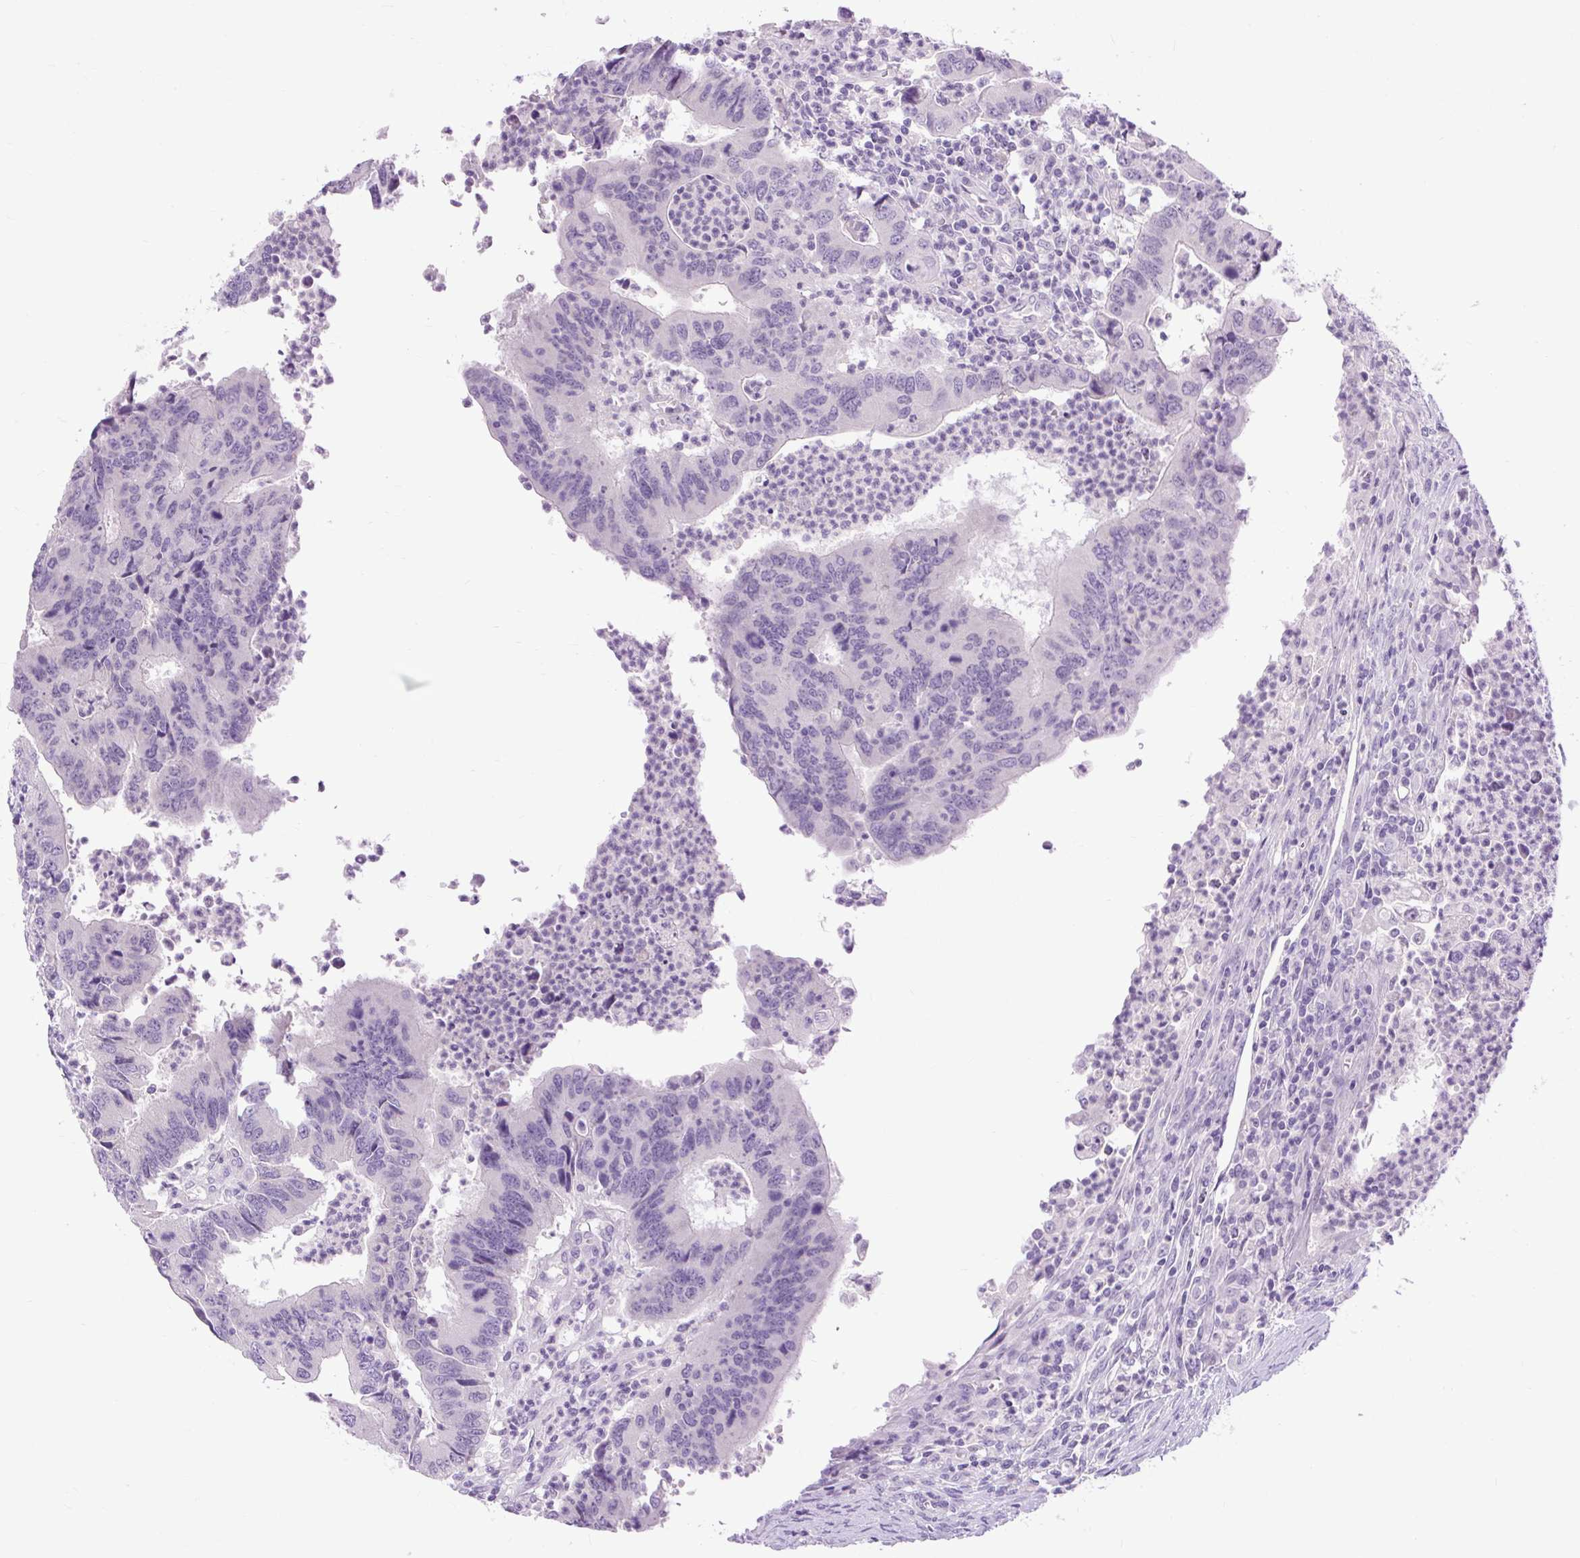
{"staining": {"intensity": "negative", "quantity": "none", "location": "none"}, "tissue": "colorectal cancer", "cell_type": "Tumor cells", "image_type": "cancer", "snomed": [{"axis": "morphology", "description": "Adenocarcinoma, NOS"}, {"axis": "topography", "description": "Colon"}], "caption": "Colorectal cancer stained for a protein using IHC shows no staining tumor cells.", "gene": "FABP7", "patient": {"sex": "female", "age": 67}}